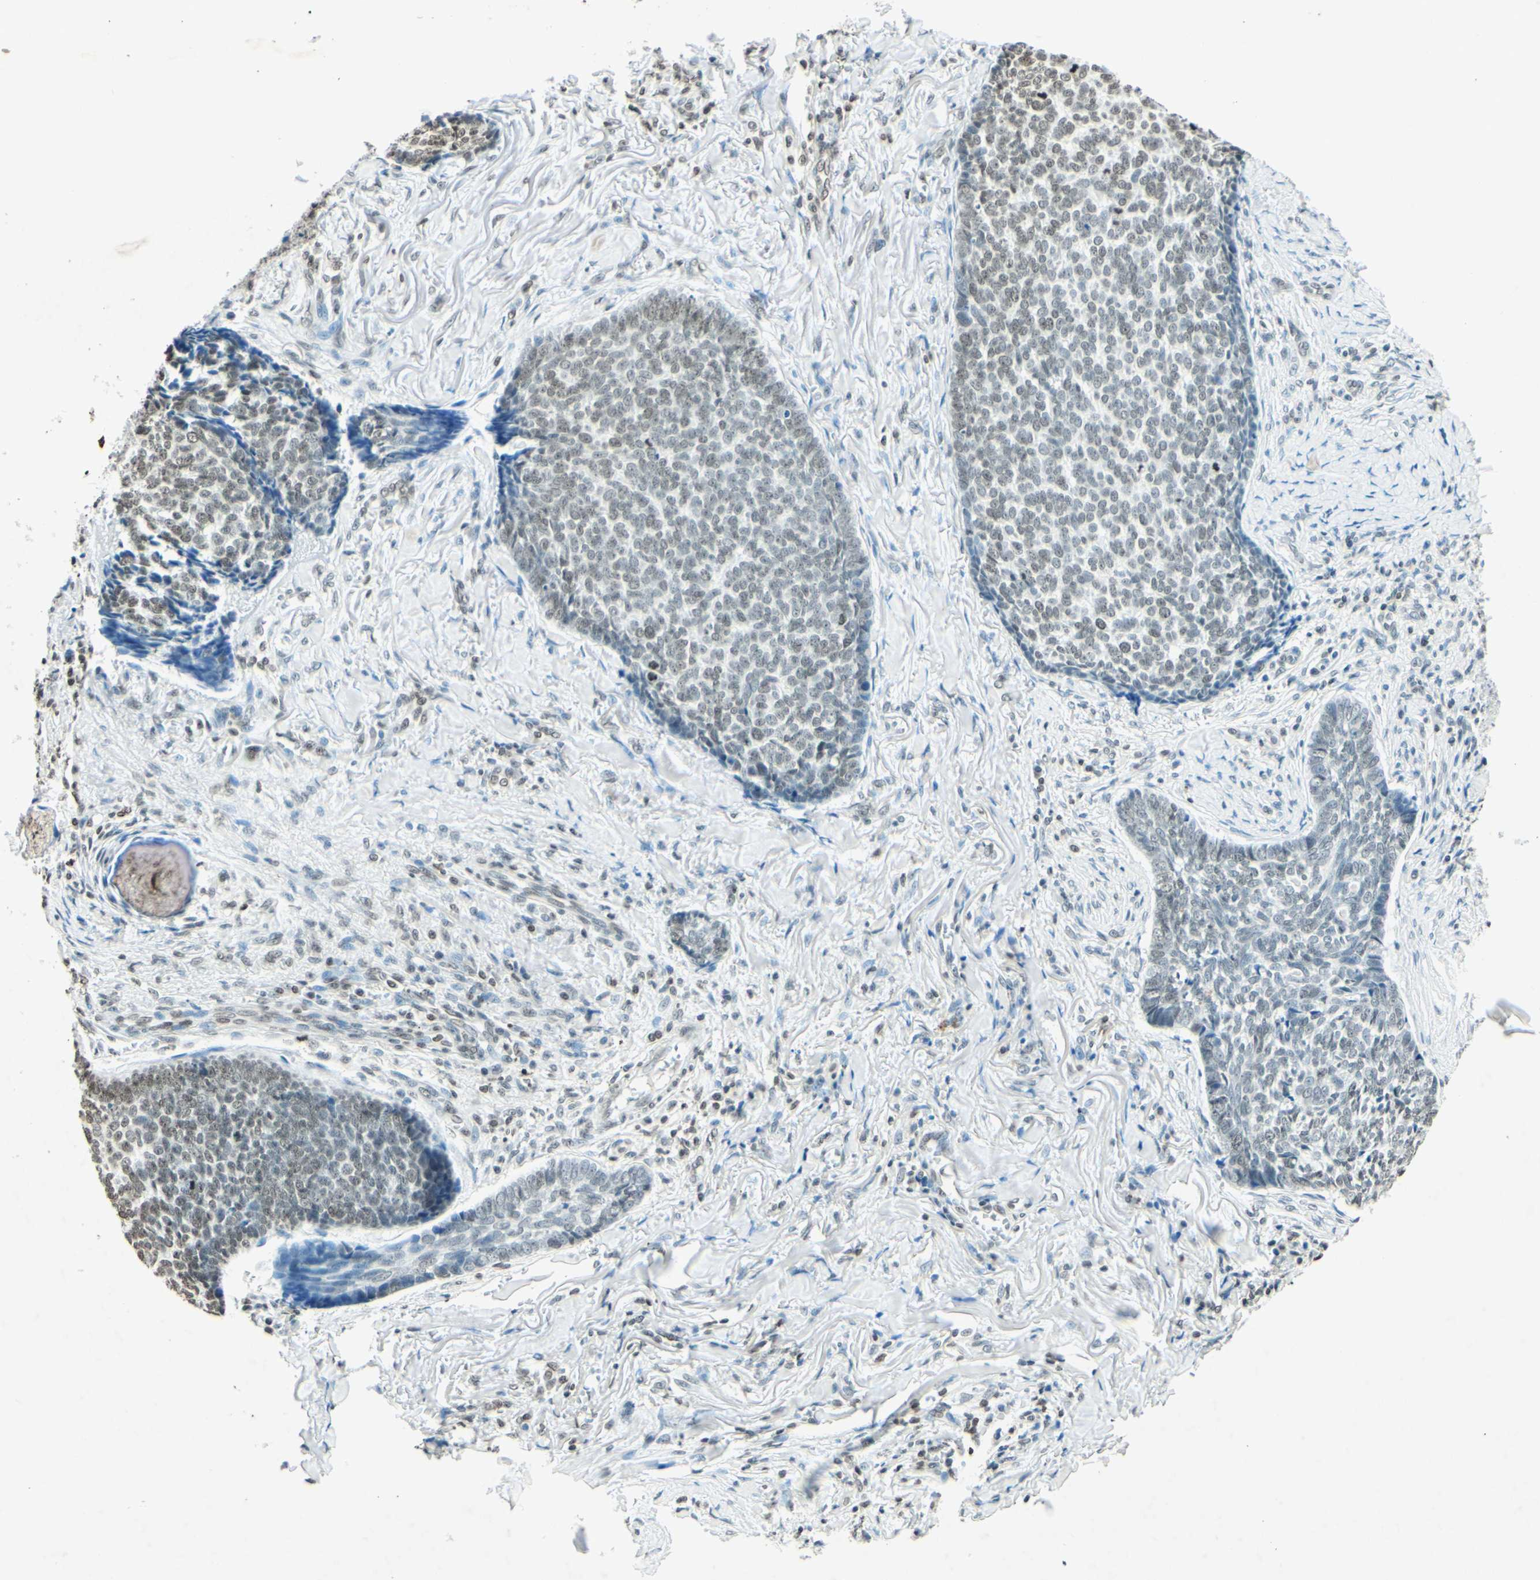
{"staining": {"intensity": "weak", "quantity": ">75%", "location": "nuclear"}, "tissue": "skin cancer", "cell_type": "Tumor cells", "image_type": "cancer", "snomed": [{"axis": "morphology", "description": "Basal cell carcinoma"}, {"axis": "topography", "description": "Skin"}], "caption": "Protein staining demonstrates weak nuclear positivity in approximately >75% of tumor cells in basal cell carcinoma (skin). Using DAB (3,3'-diaminobenzidine) (brown) and hematoxylin (blue) stains, captured at high magnification using brightfield microscopy.", "gene": "MSH2", "patient": {"sex": "male", "age": 84}}